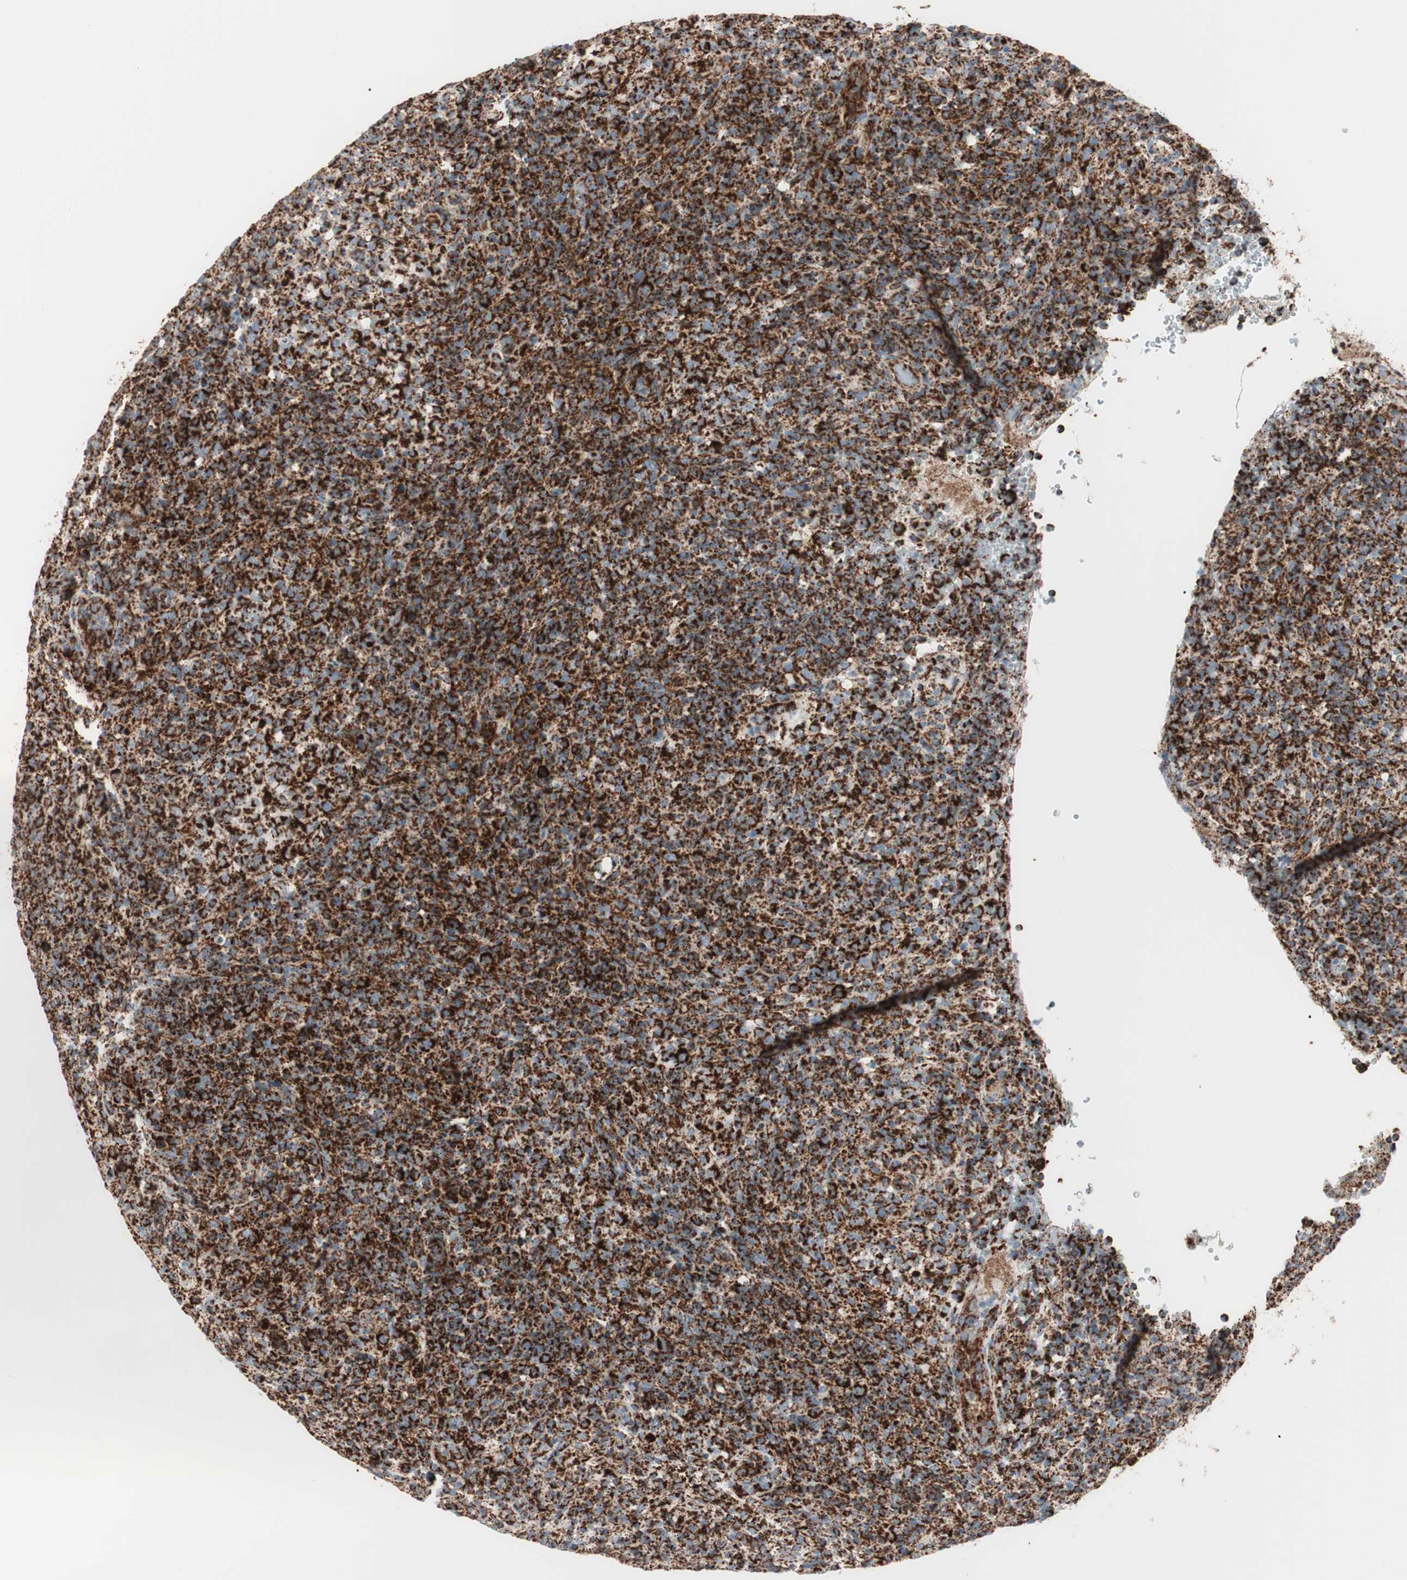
{"staining": {"intensity": "strong", "quantity": ">75%", "location": "cytoplasmic/membranous"}, "tissue": "lymphoma", "cell_type": "Tumor cells", "image_type": "cancer", "snomed": [{"axis": "morphology", "description": "Malignant lymphoma, non-Hodgkin's type, High grade"}, {"axis": "topography", "description": "Lymph node"}], "caption": "Human high-grade malignant lymphoma, non-Hodgkin's type stained for a protein (brown) exhibits strong cytoplasmic/membranous positive expression in about >75% of tumor cells.", "gene": "TOMM20", "patient": {"sex": "female", "age": 76}}